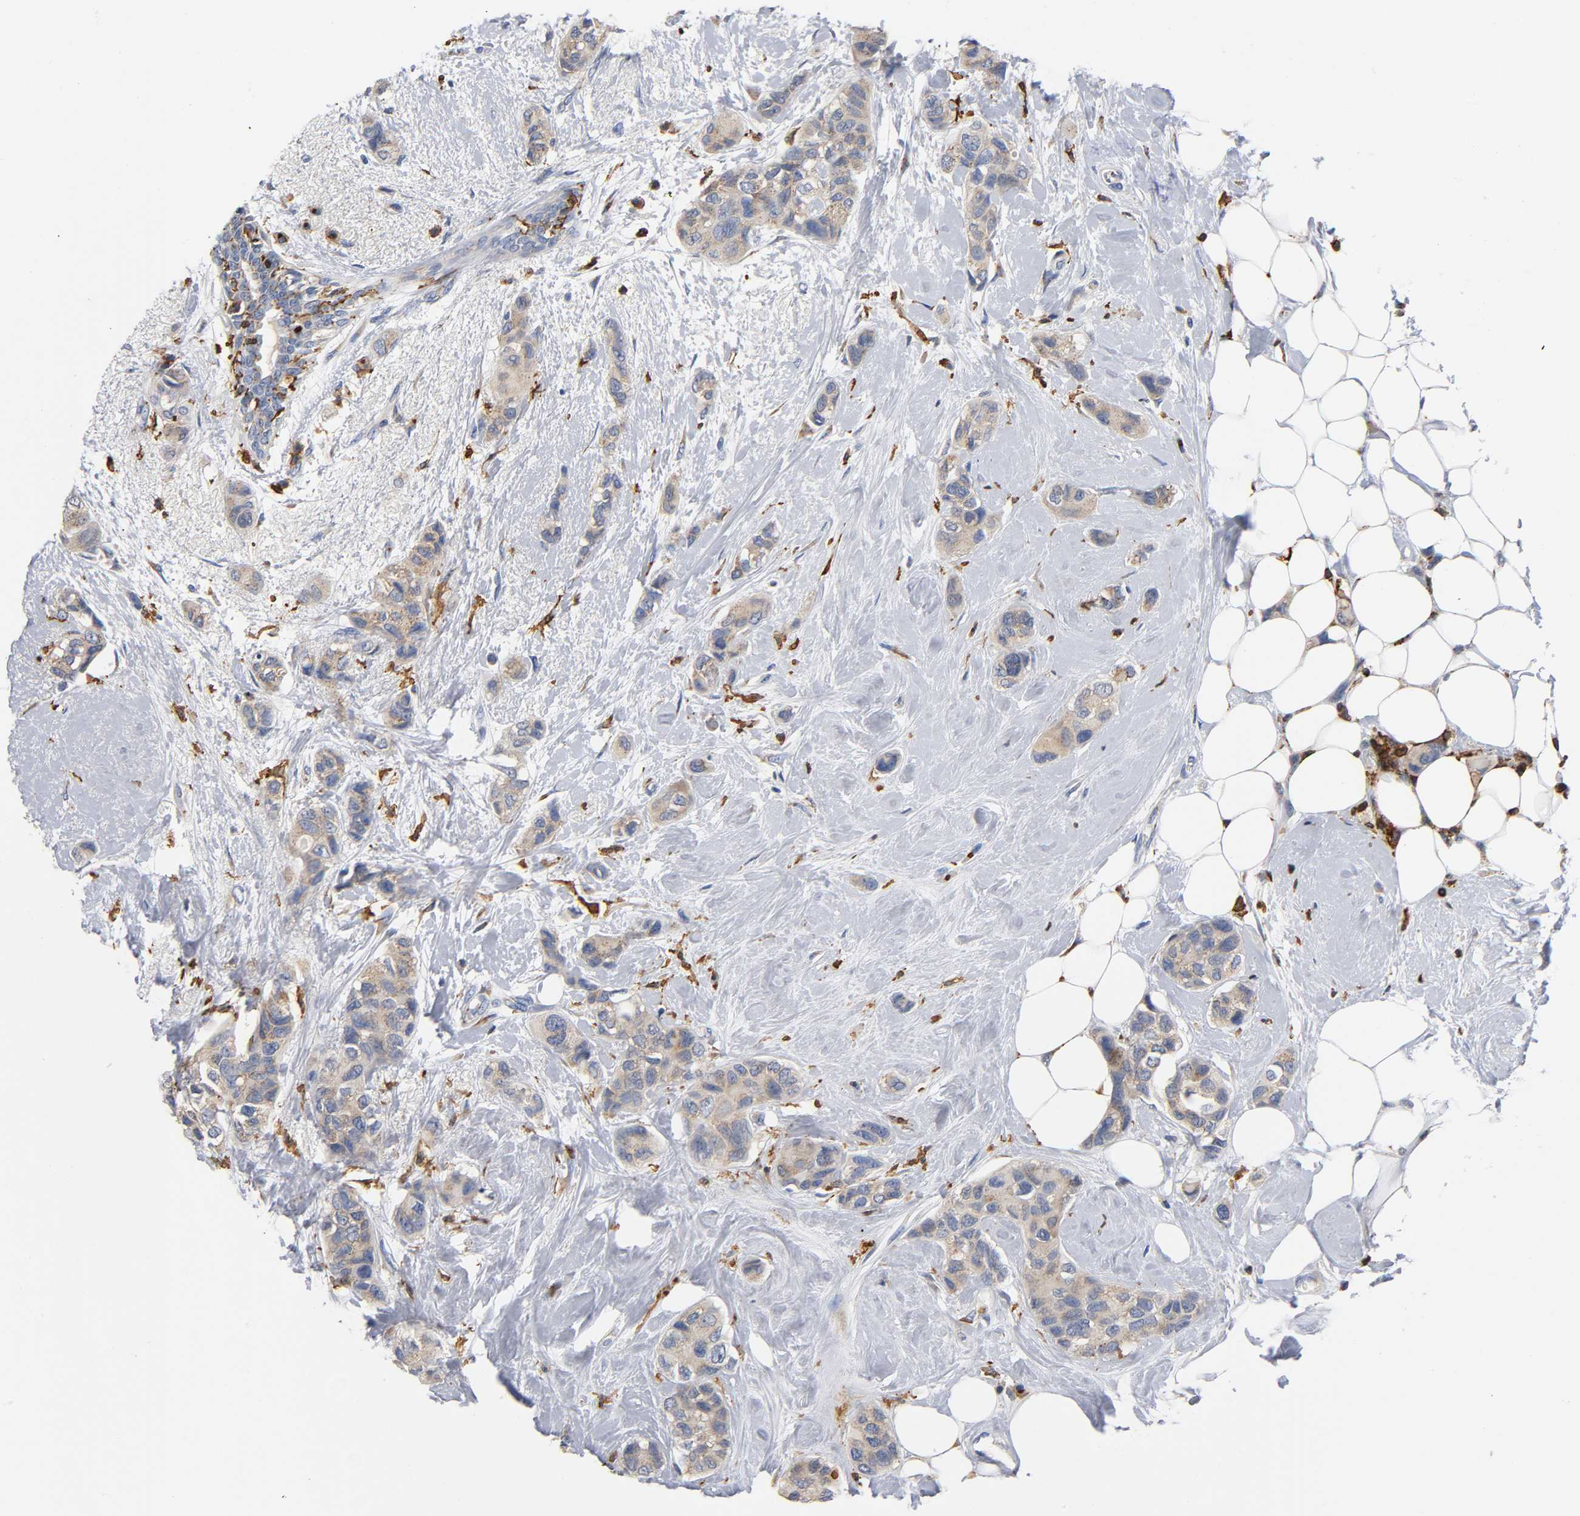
{"staining": {"intensity": "weak", "quantity": ">75%", "location": "cytoplasmic/membranous"}, "tissue": "breast cancer", "cell_type": "Tumor cells", "image_type": "cancer", "snomed": [{"axis": "morphology", "description": "Duct carcinoma"}, {"axis": "topography", "description": "Breast"}], "caption": "This is a photomicrograph of immunohistochemistry (IHC) staining of breast invasive ductal carcinoma, which shows weak positivity in the cytoplasmic/membranous of tumor cells.", "gene": "CAPN10", "patient": {"sex": "female", "age": 51}}